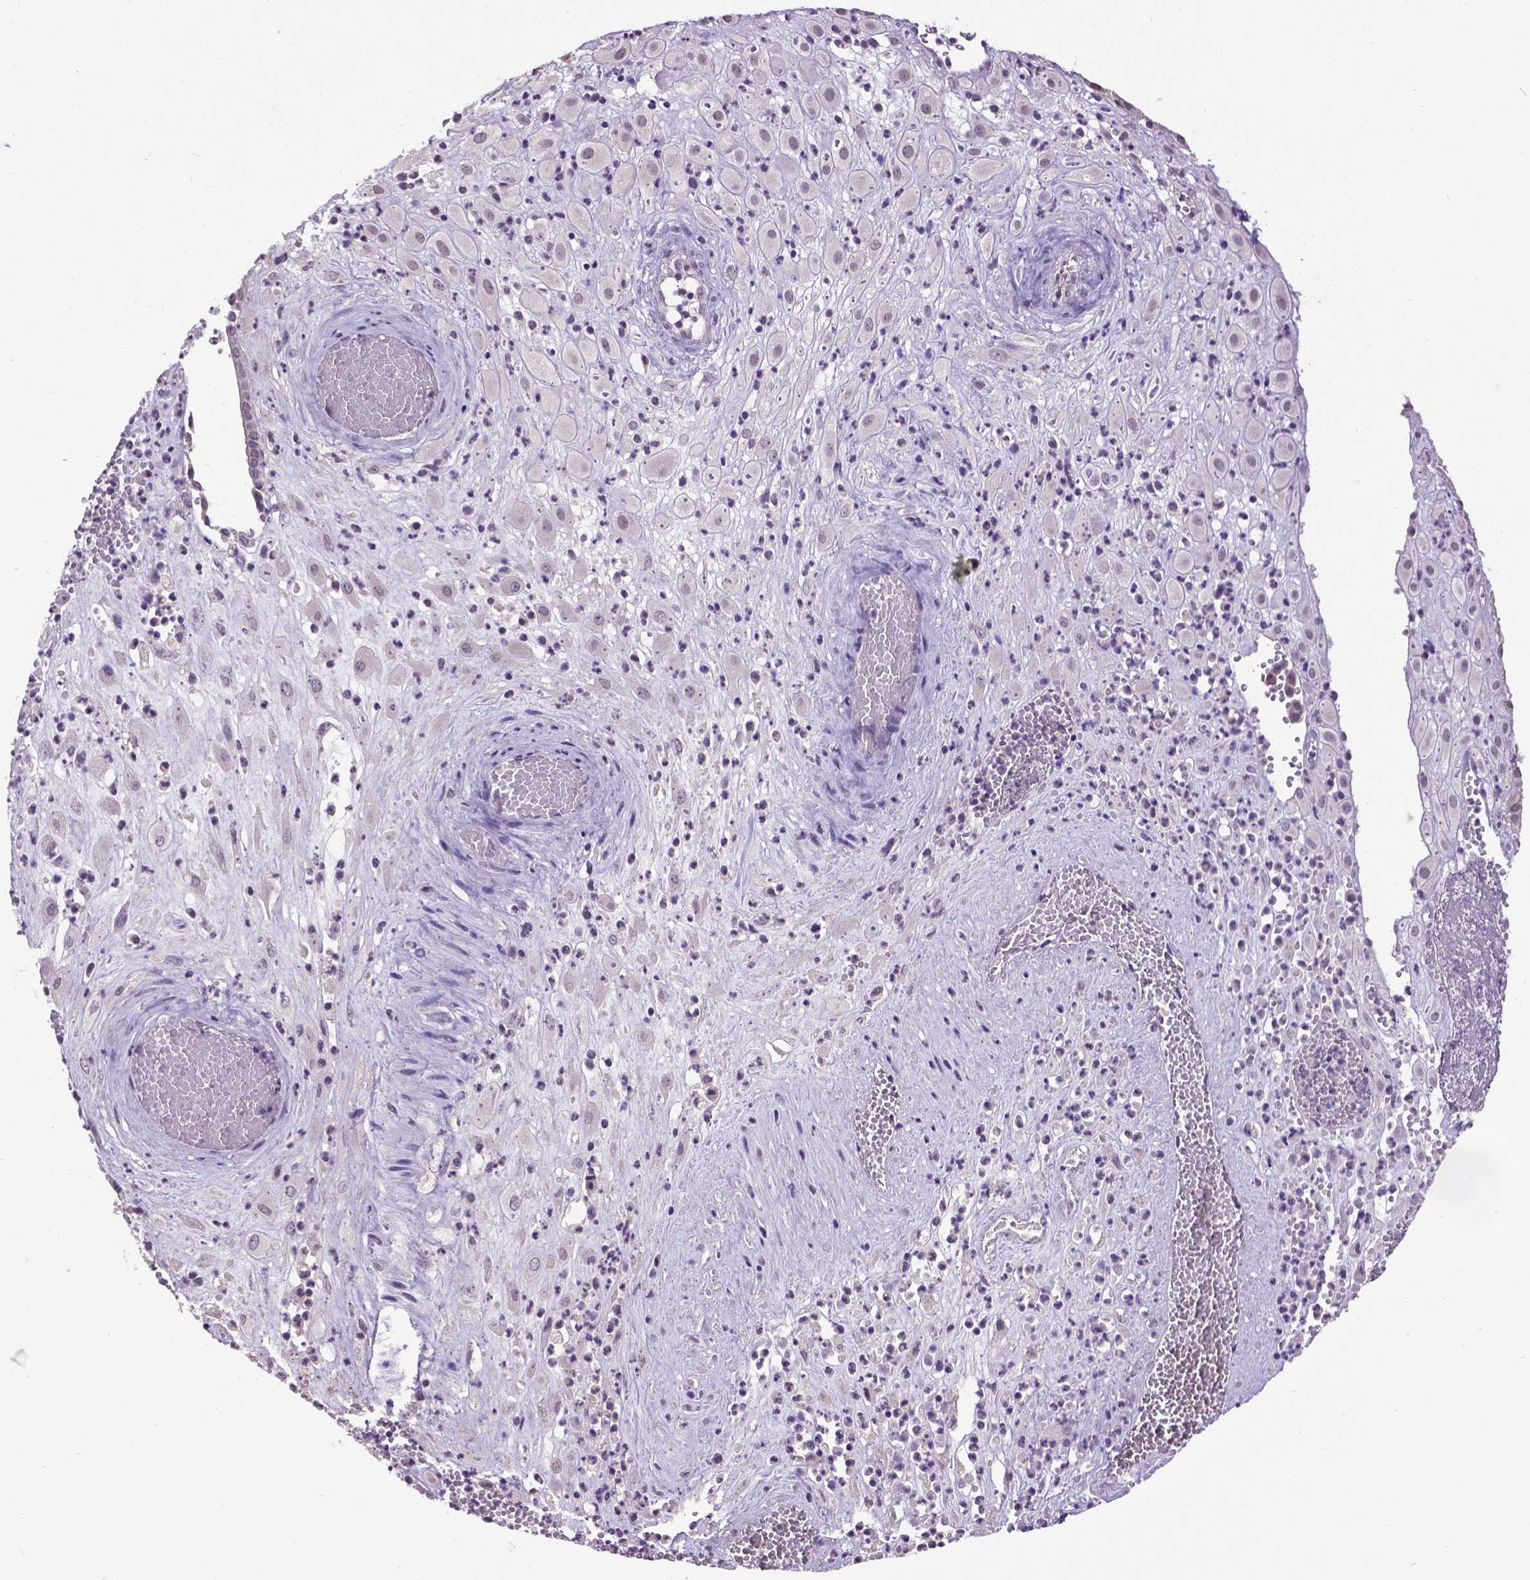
{"staining": {"intensity": "negative", "quantity": "none", "location": "none"}, "tissue": "placenta", "cell_type": "Decidual cells", "image_type": "normal", "snomed": [{"axis": "morphology", "description": "Normal tissue, NOS"}, {"axis": "topography", "description": "Placenta"}], "caption": "Immunohistochemistry (IHC) of unremarkable placenta shows no expression in decidual cells.", "gene": "CPM", "patient": {"sex": "female", "age": 24}}